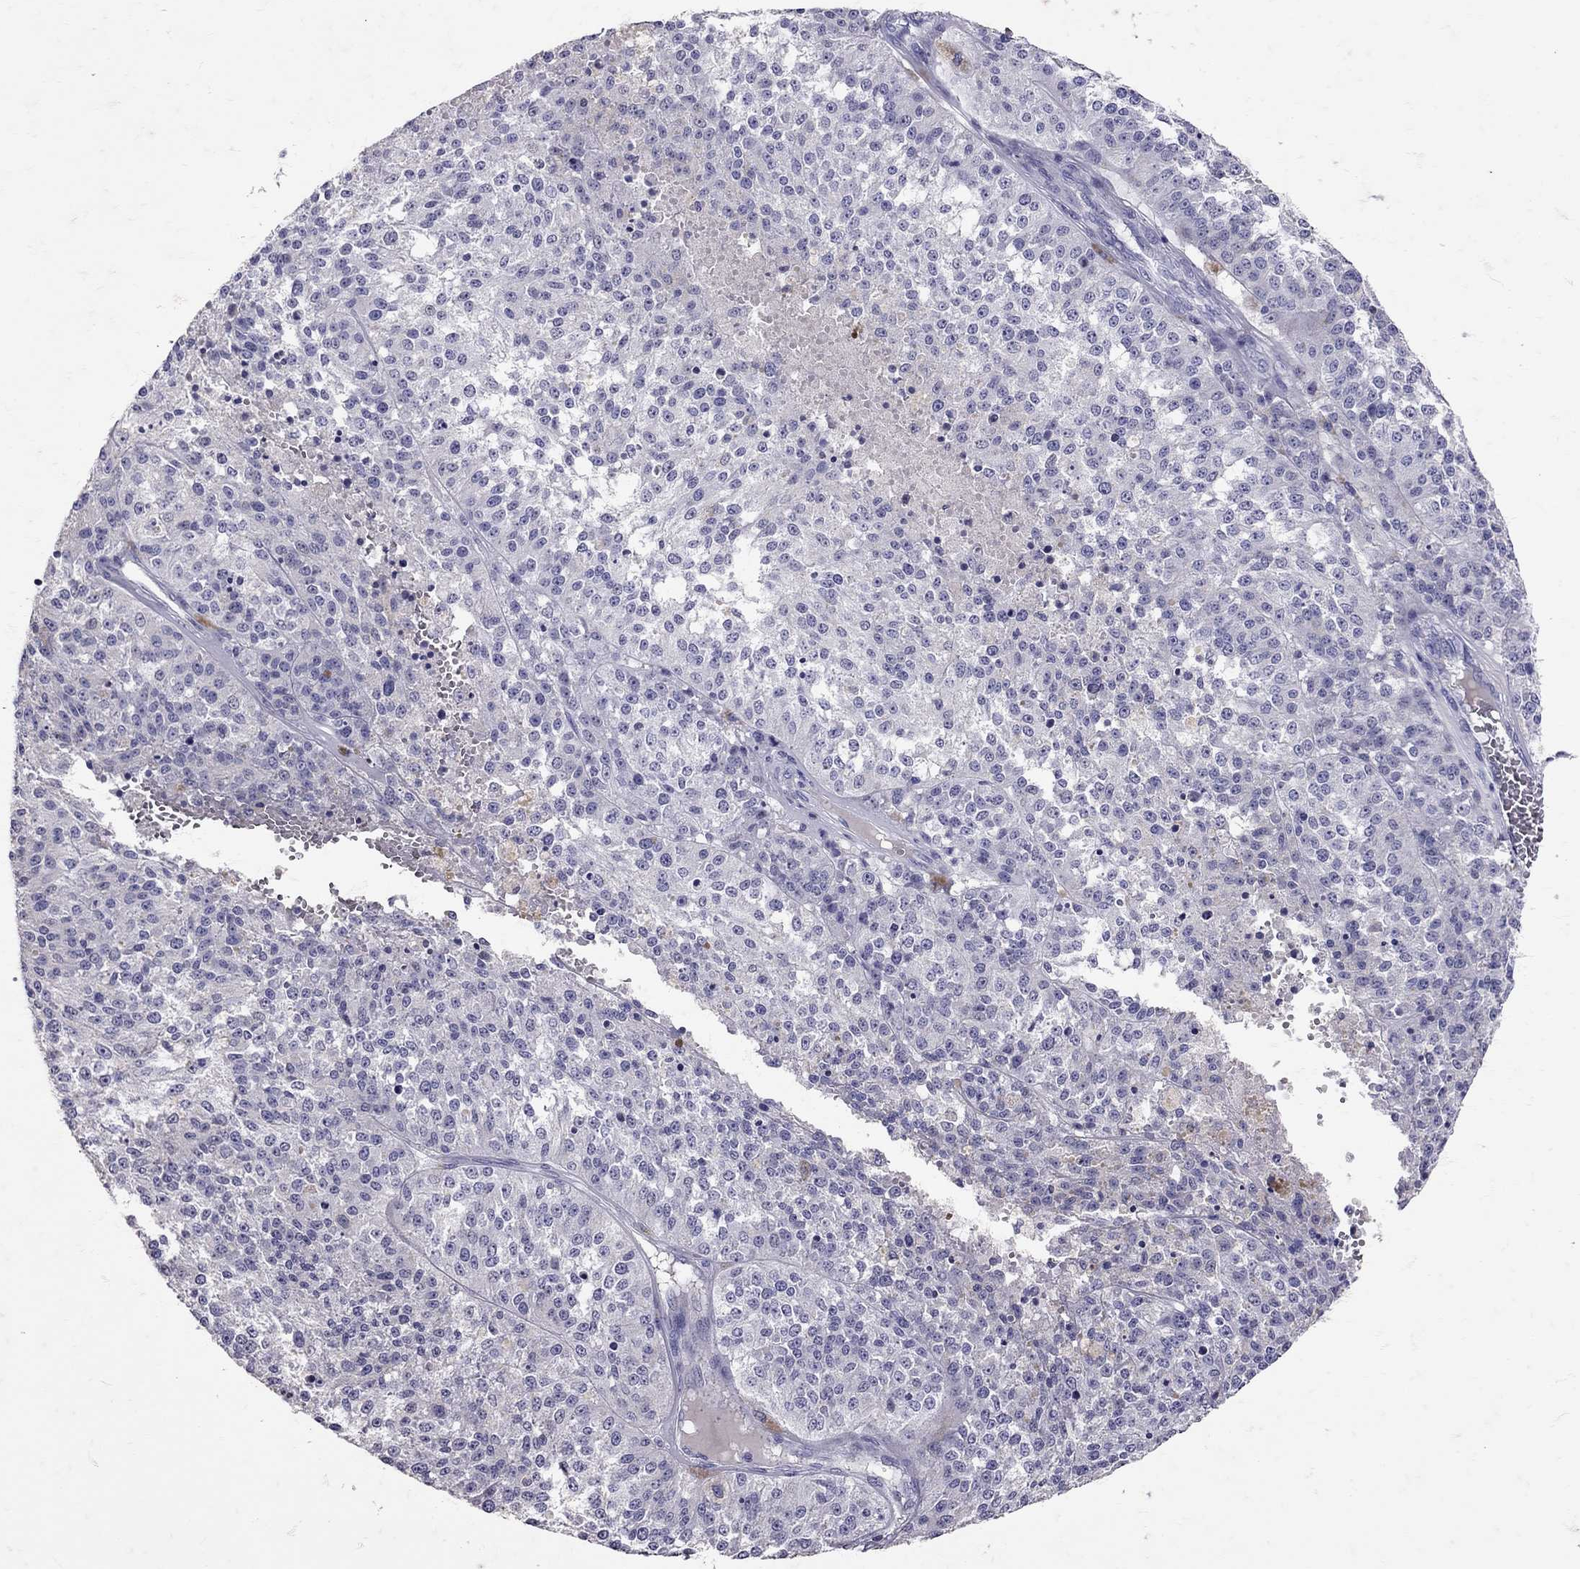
{"staining": {"intensity": "negative", "quantity": "none", "location": "none"}, "tissue": "melanoma", "cell_type": "Tumor cells", "image_type": "cancer", "snomed": [{"axis": "morphology", "description": "Malignant melanoma, Metastatic site"}, {"axis": "topography", "description": "Lymph node"}], "caption": "The immunohistochemistry (IHC) micrograph has no significant staining in tumor cells of malignant melanoma (metastatic site) tissue. Nuclei are stained in blue.", "gene": "SST", "patient": {"sex": "female", "age": 64}}